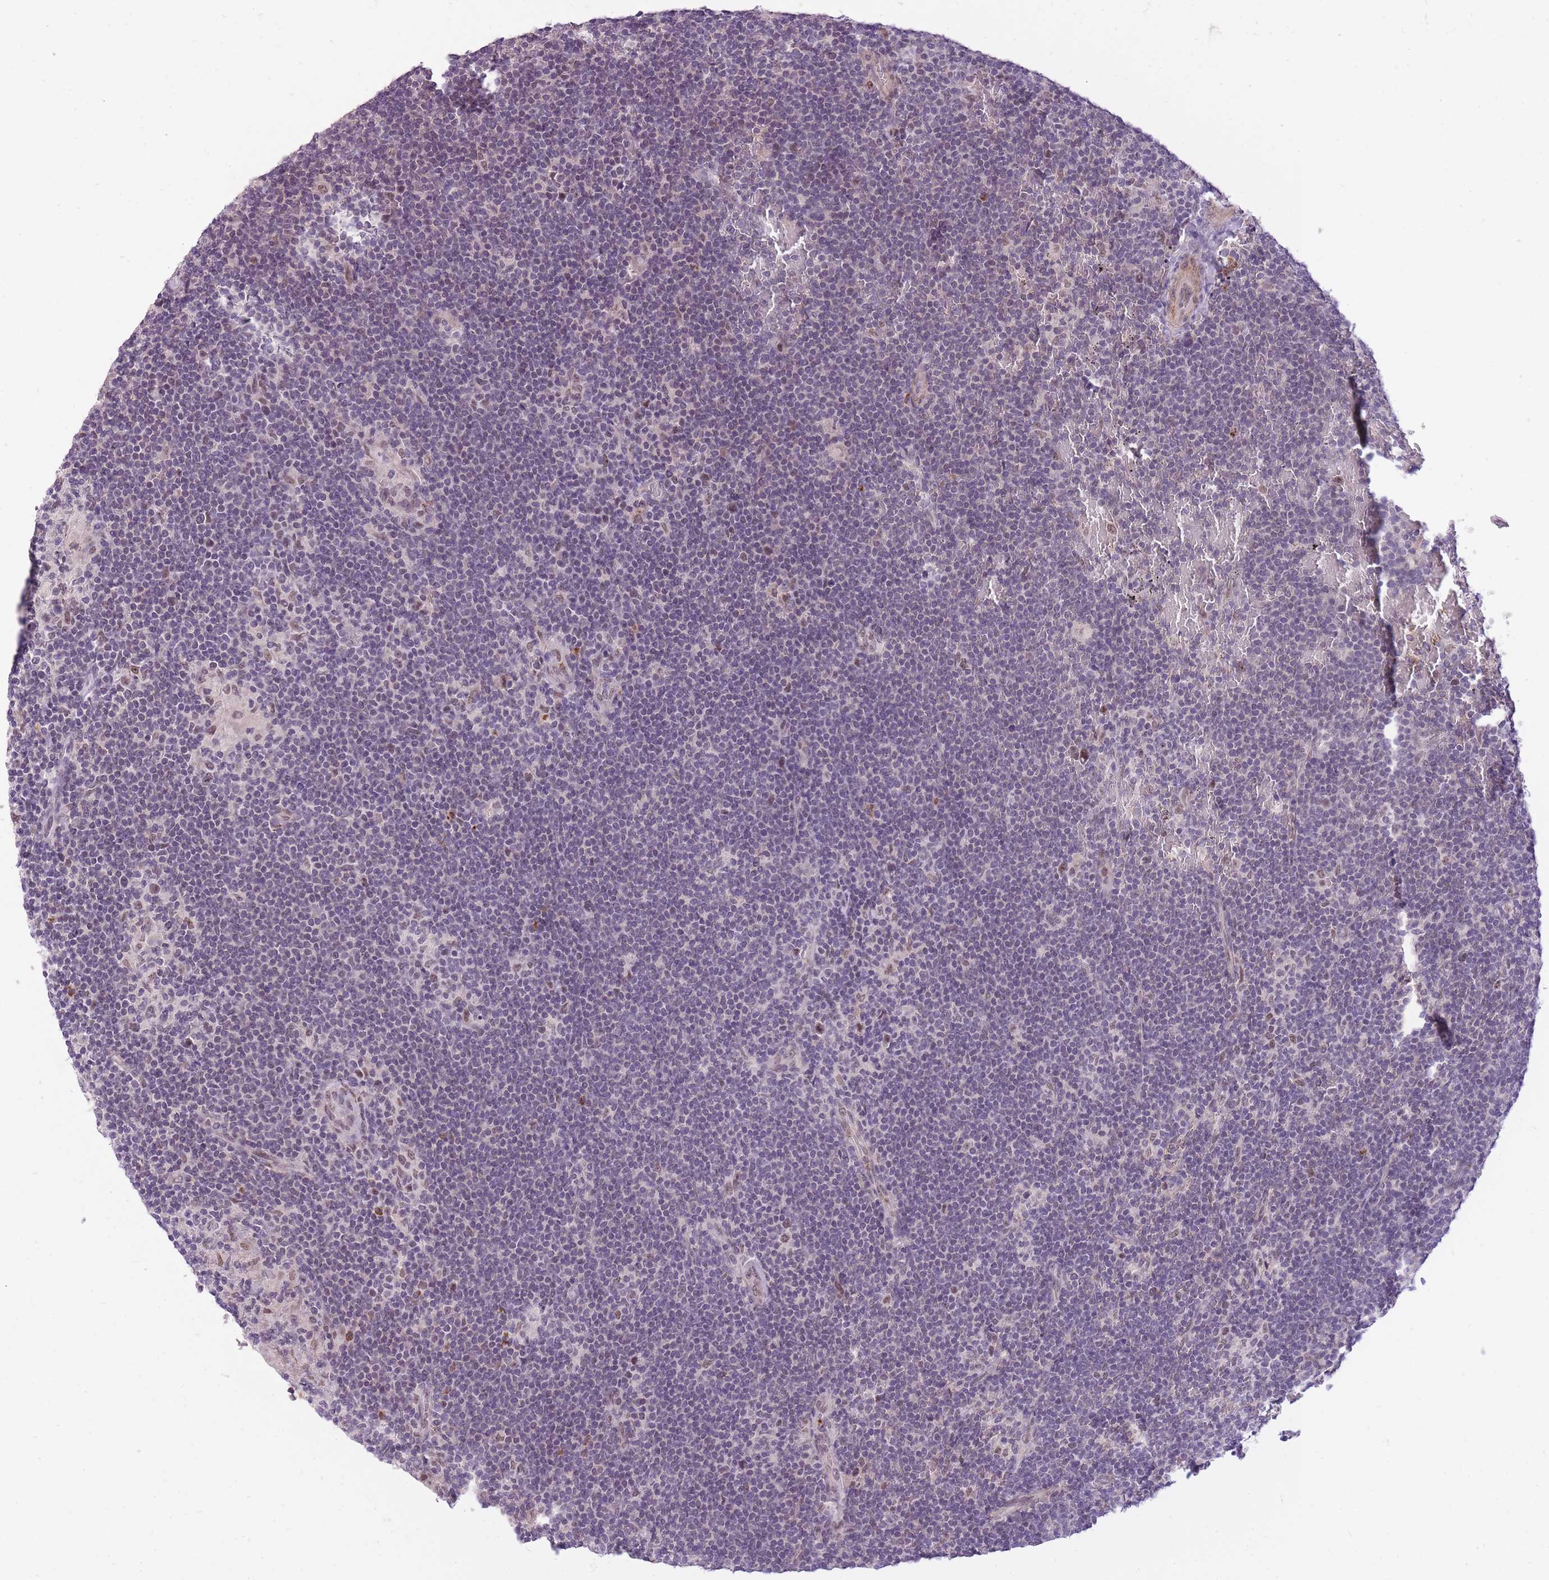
{"staining": {"intensity": "weak", "quantity": "25%-75%", "location": "nuclear"}, "tissue": "lymphoma", "cell_type": "Tumor cells", "image_type": "cancer", "snomed": [{"axis": "morphology", "description": "Hodgkin's disease, NOS"}, {"axis": "topography", "description": "Lymph node"}], "caption": "High-power microscopy captured an immunohistochemistry image of Hodgkin's disease, revealing weak nuclear staining in about 25%-75% of tumor cells.", "gene": "TIGD1", "patient": {"sex": "female", "age": 57}}